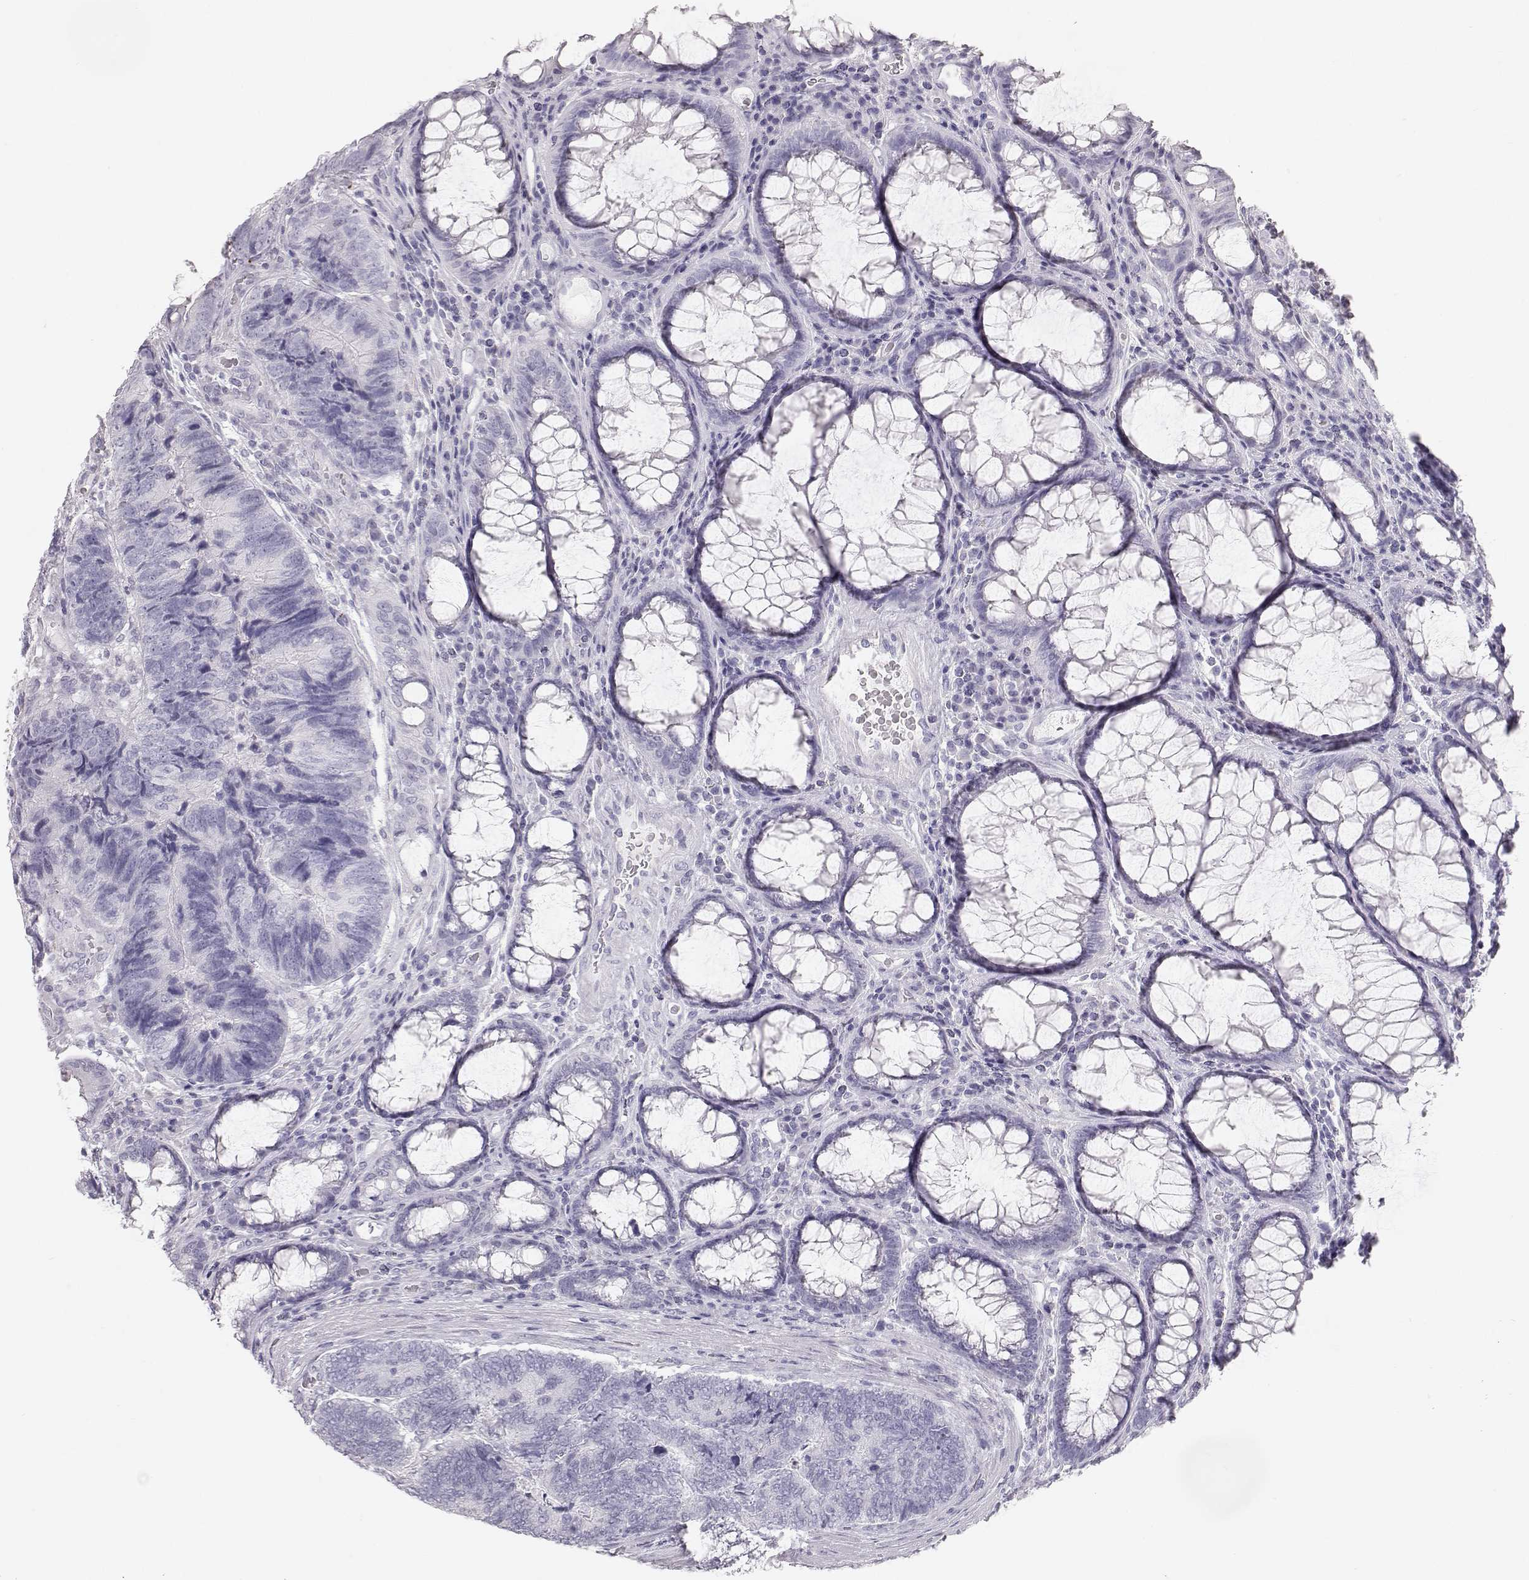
{"staining": {"intensity": "negative", "quantity": "none", "location": "none"}, "tissue": "colorectal cancer", "cell_type": "Tumor cells", "image_type": "cancer", "snomed": [{"axis": "morphology", "description": "Adenocarcinoma, NOS"}, {"axis": "topography", "description": "Colon"}], "caption": "Immunohistochemistry (IHC) micrograph of neoplastic tissue: human colorectal adenocarcinoma stained with DAB (3,3'-diaminobenzidine) shows no significant protein staining in tumor cells. (DAB IHC with hematoxylin counter stain).", "gene": "KRT33A", "patient": {"sex": "female", "age": 67}}